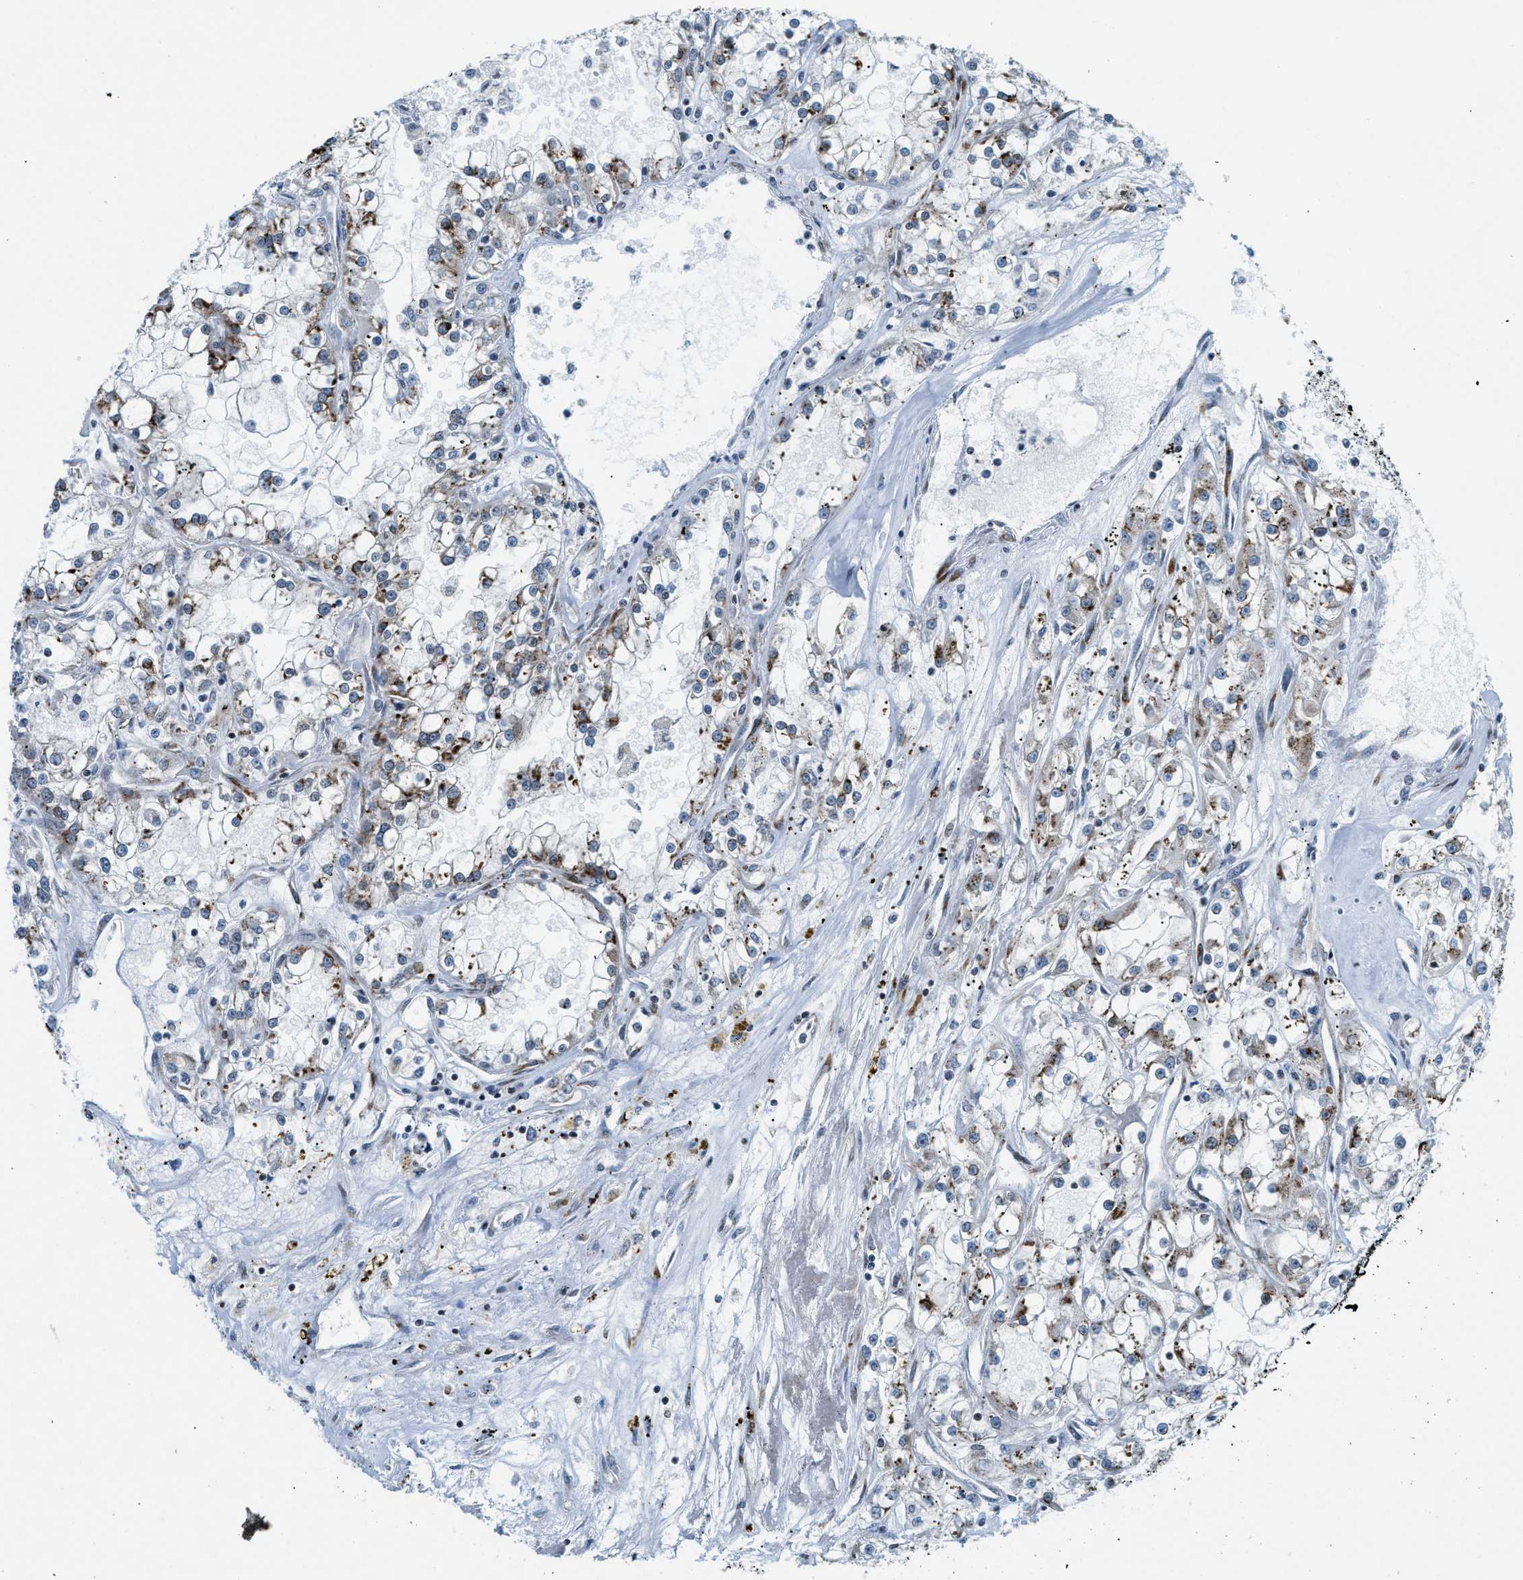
{"staining": {"intensity": "moderate", "quantity": "25%-75%", "location": "cytoplasmic/membranous"}, "tissue": "renal cancer", "cell_type": "Tumor cells", "image_type": "cancer", "snomed": [{"axis": "morphology", "description": "Adenocarcinoma, NOS"}, {"axis": "topography", "description": "Kidney"}], "caption": "There is medium levels of moderate cytoplasmic/membranous positivity in tumor cells of renal cancer, as demonstrated by immunohistochemical staining (brown color).", "gene": "UVRAG", "patient": {"sex": "female", "age": 52}}